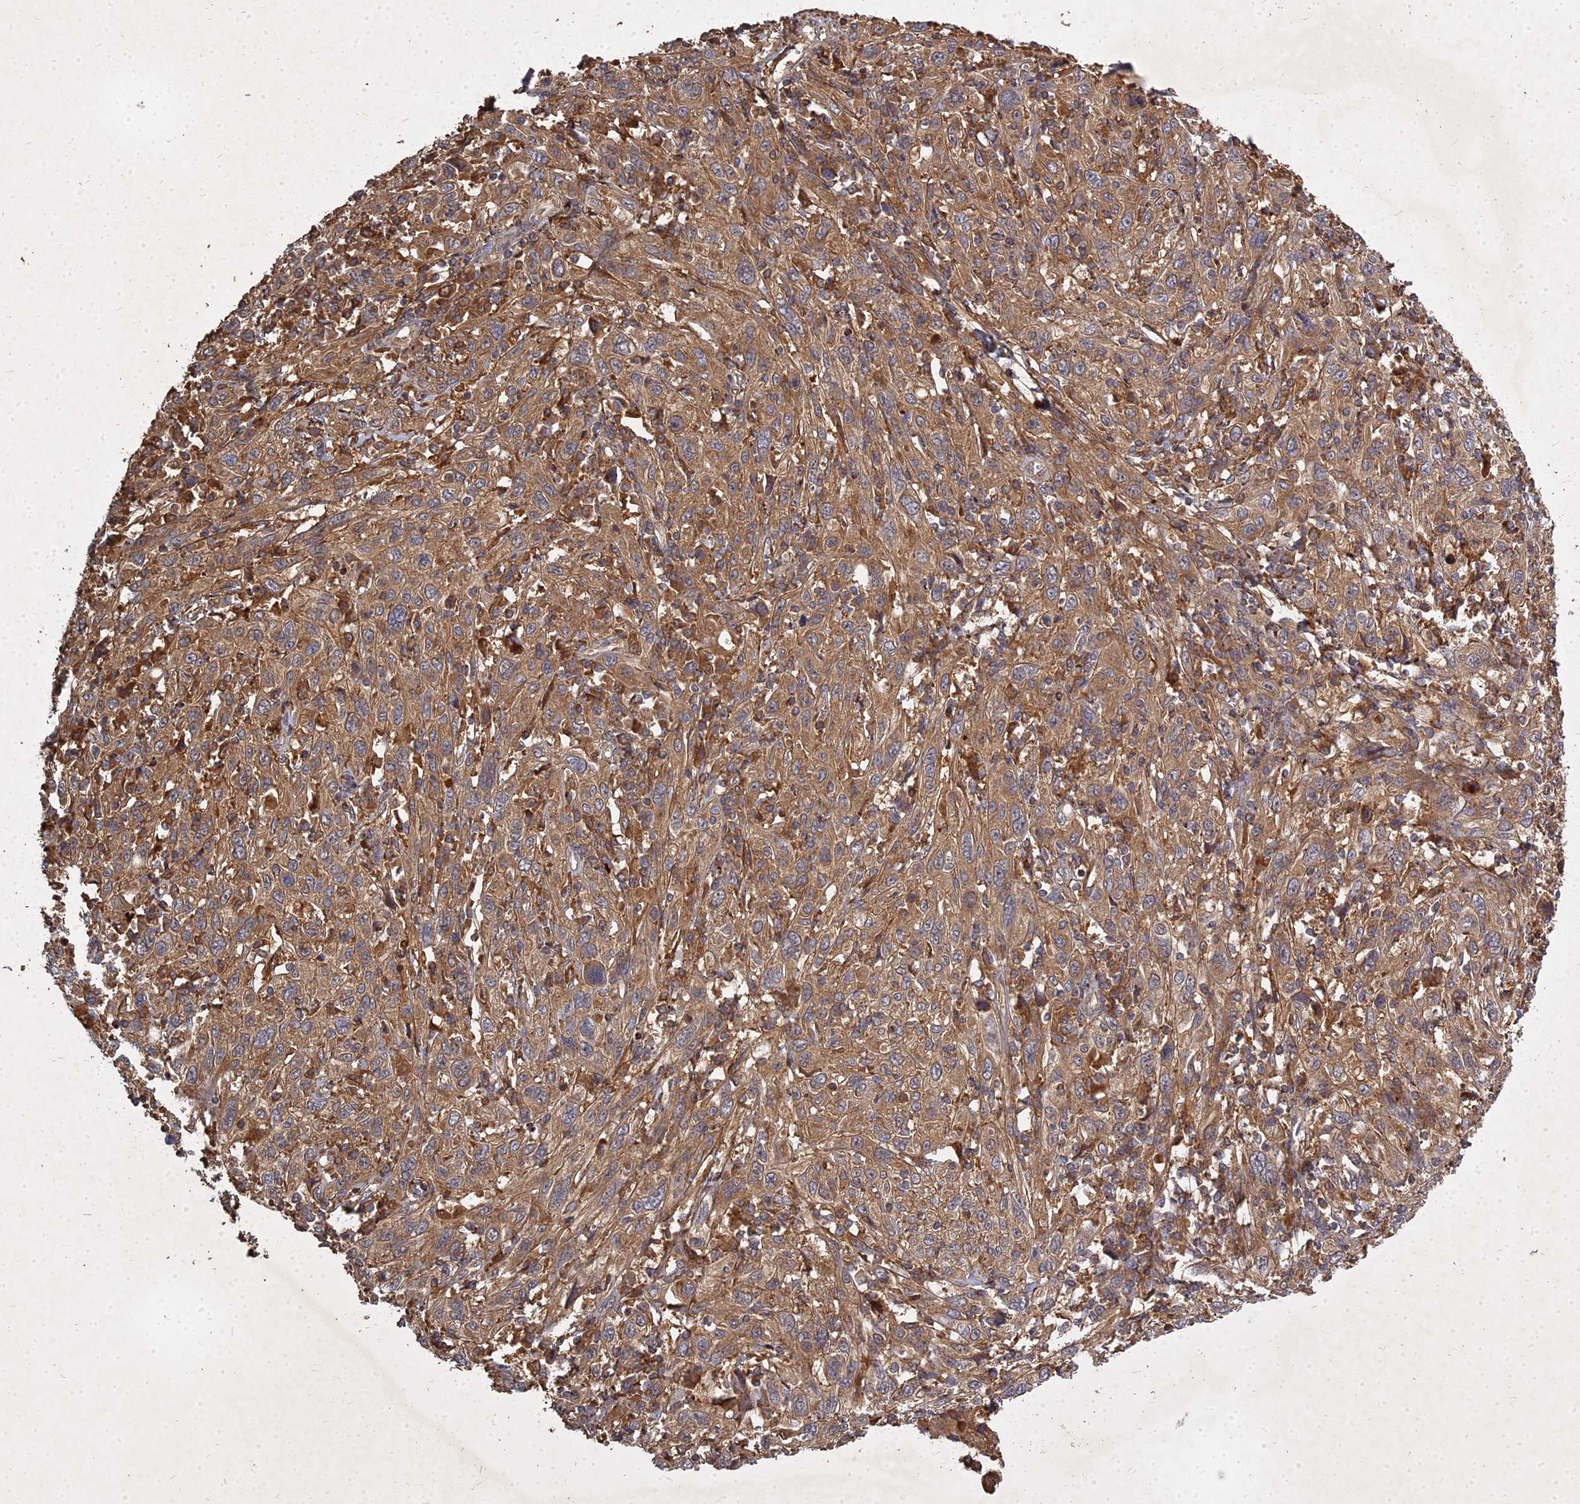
{"staining": {"intensity": "moderate", "quantity": ">75%", "location": "cytoplasmic/membranous"}, "tissue": "cervical cancer", "cell_type": "Tumor cells", "image_type": "cancer", "snomed": [{"axis": "morphology", "description": "Squamous cell carcinoma, NOS"}, {"axis": "topography", "description": "Cervix"}], "caption": "Brown immunohistochemical staining in squamous cell carcinoma (cervical) exhibits moderate cytoplasmic/membranous positivity in approximately >75% of tumor cells. (IHC, brightfield microscopy, high magnification).", "gene": "UBE2W", "patient": {"sex": "female", "age": 46}}